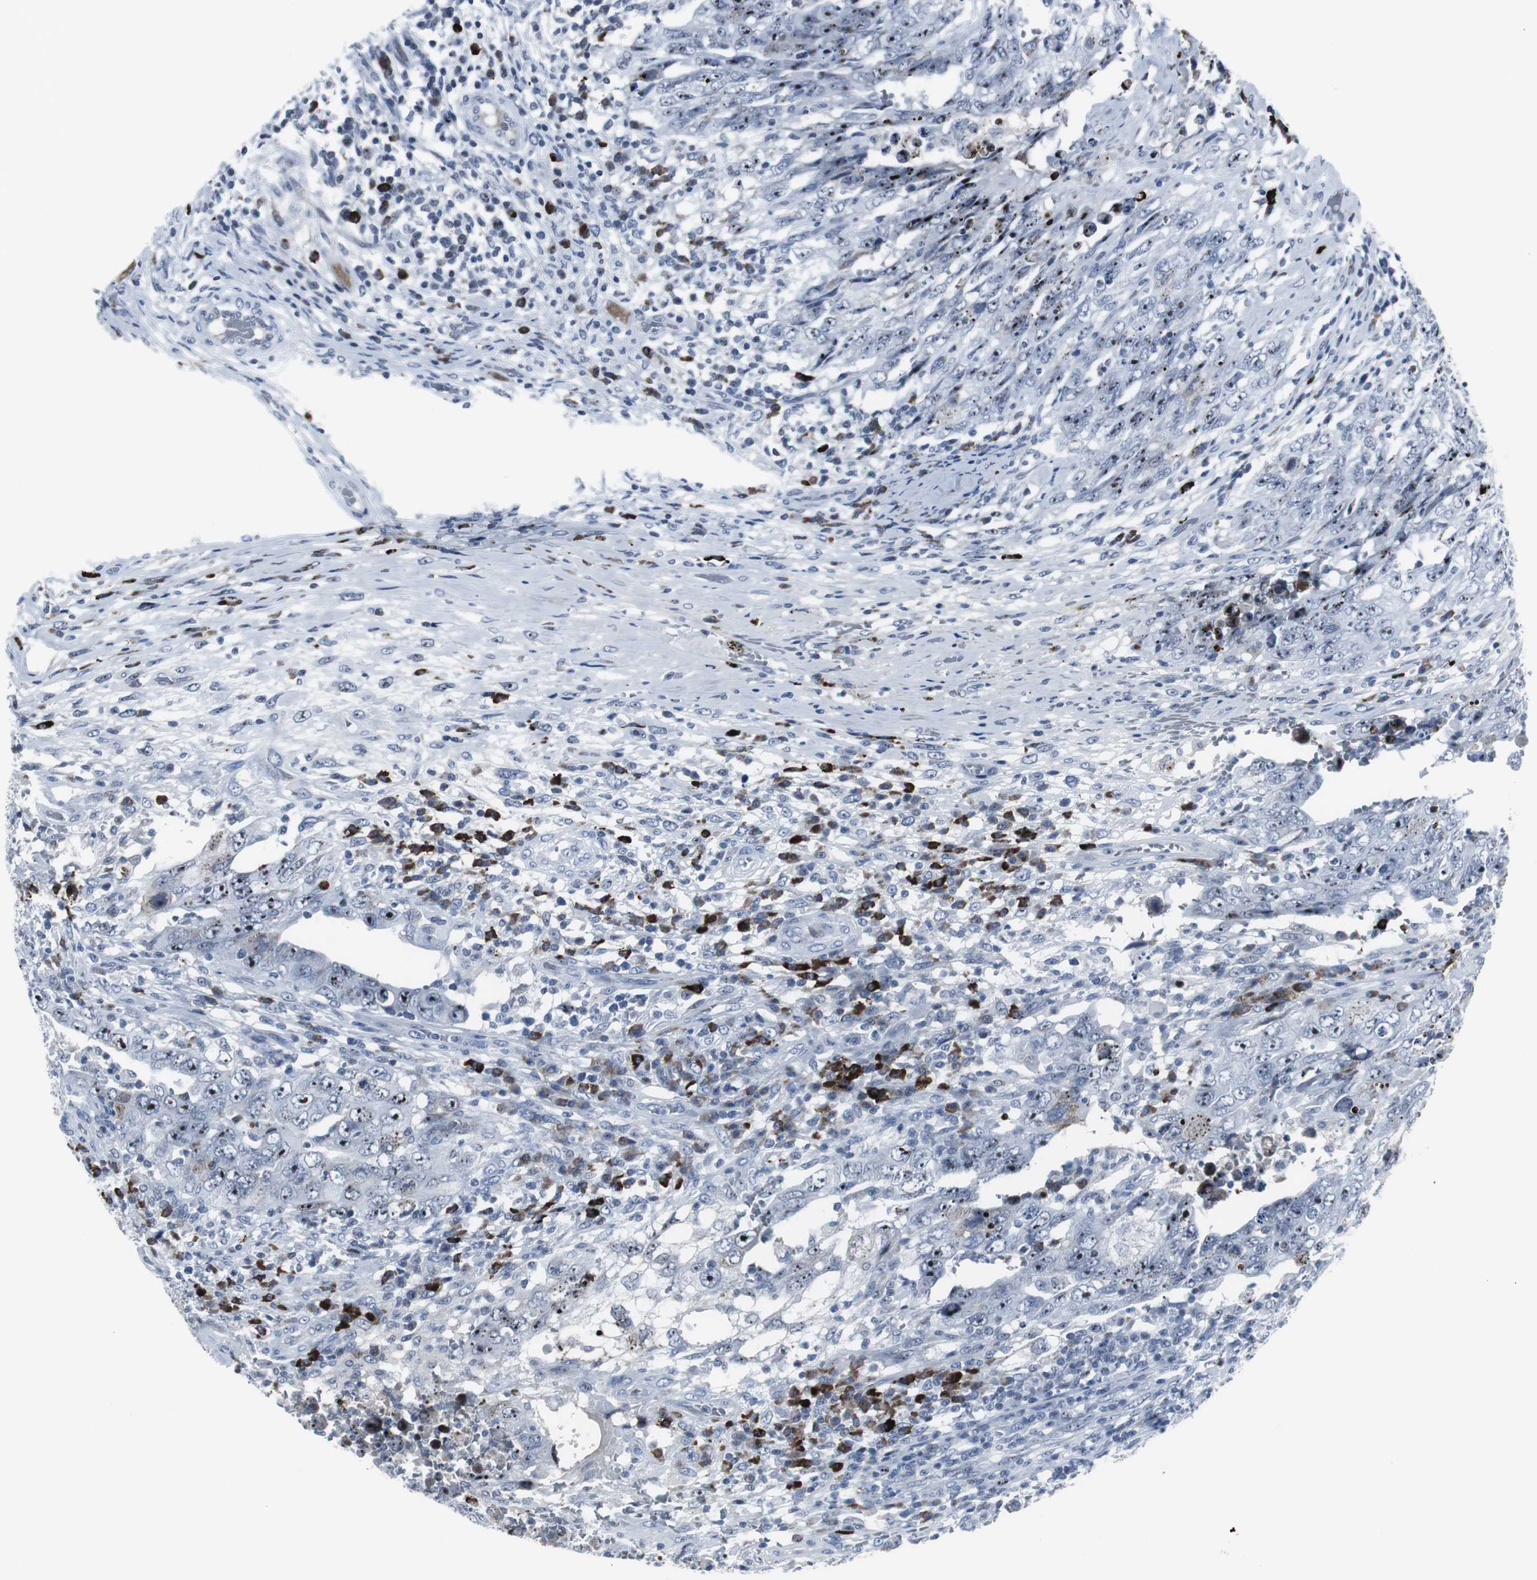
{"staining": {"intensity": "strong", "quantity": ">75%", "location": "nuclear"}, "tissue": "testis cancer", "cell_type": "Tumor cells", "image_type": "cancer", "snomed": [{"axis": "morphology", "description": "Carcinoma, Embryonal, NOS"}, {"axis": "topography", "description": "Testis"}], "caption": "Approximately >75% of tumor cells in testis embryonal carcinoma reveal strong nuclear protein expression as visualized by brown immunohistochemical staining.", "gene": "DOK1", "patient": {"sex": "male", "age": 26}}